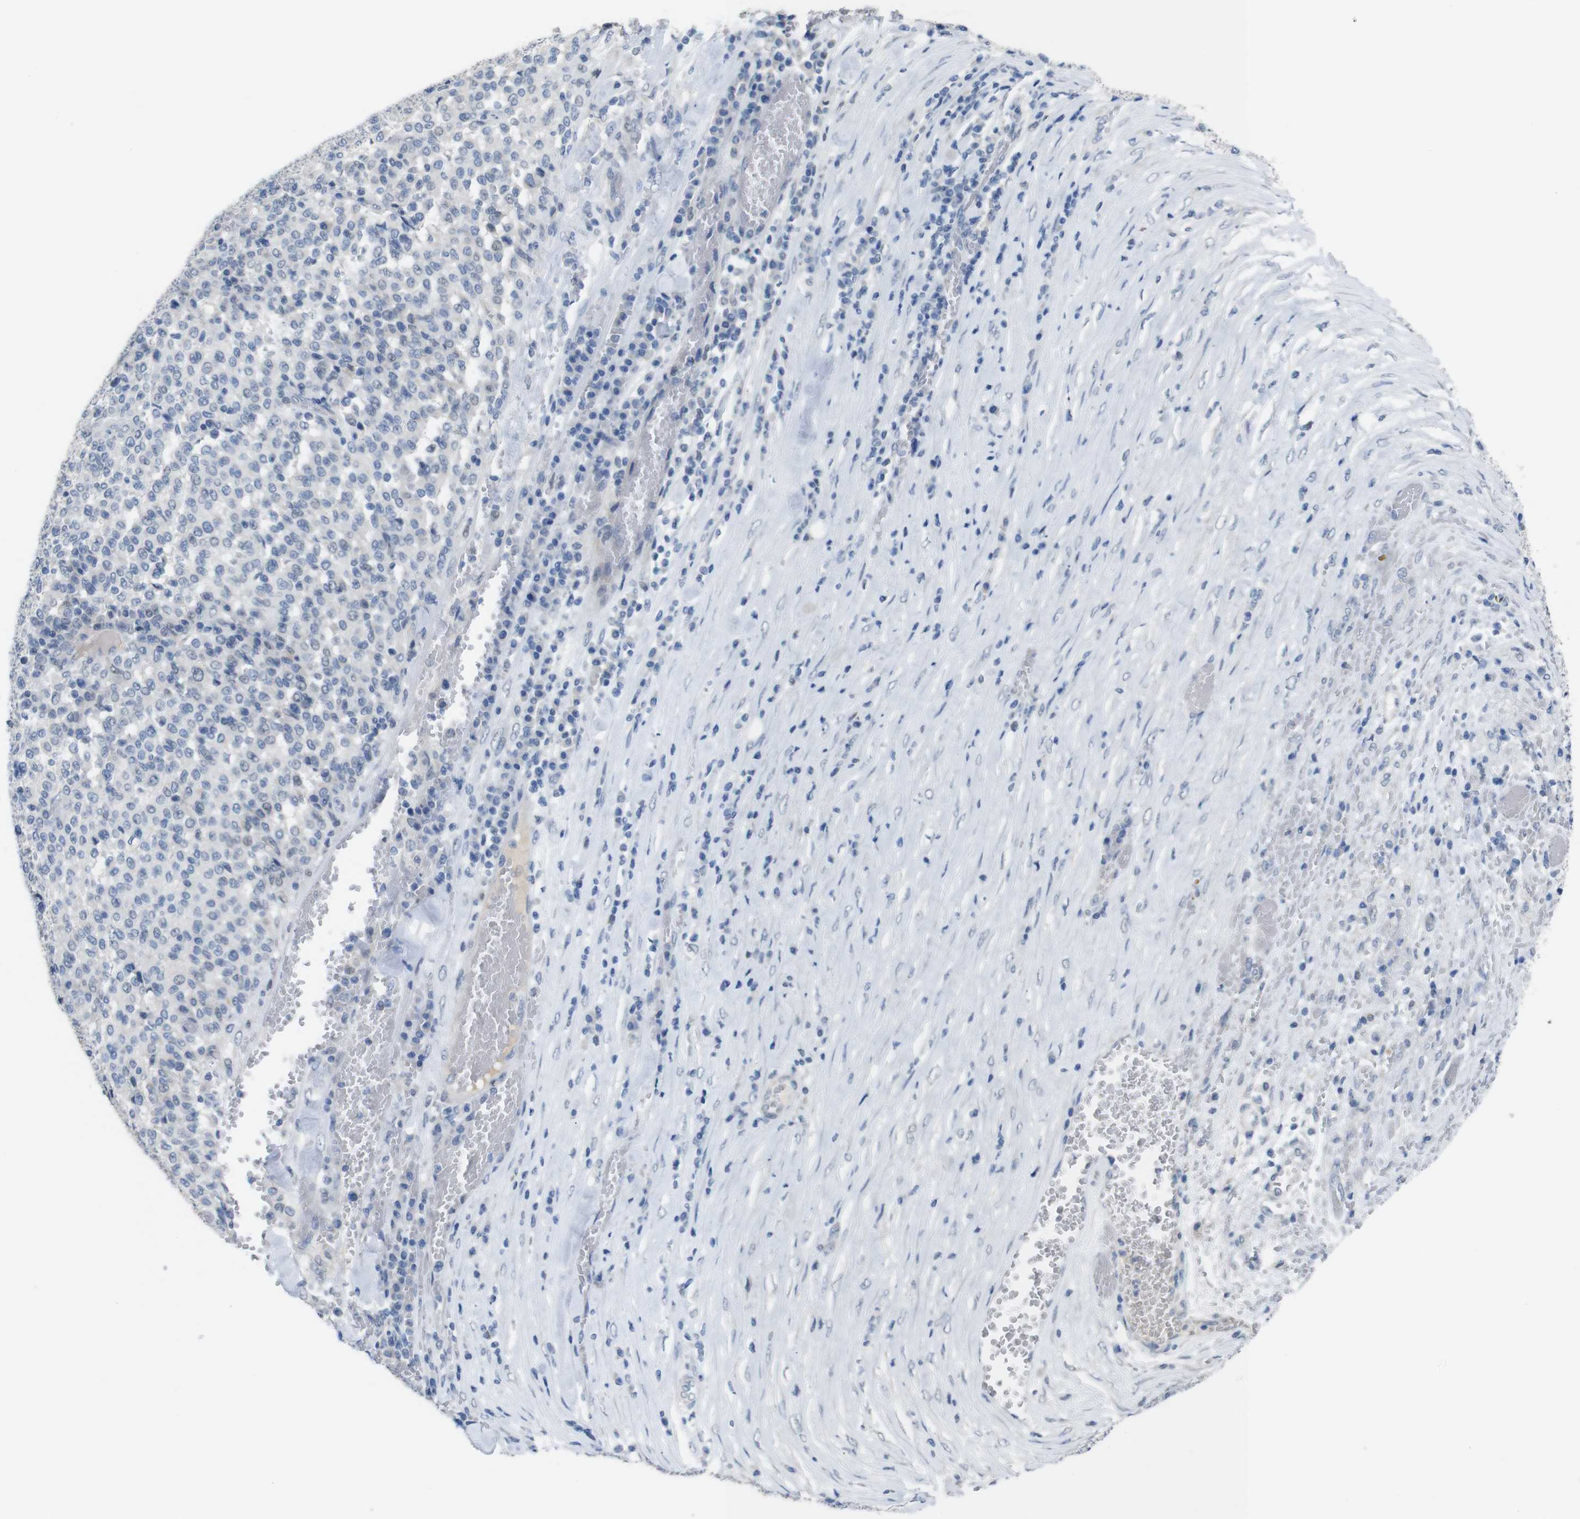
{"staining": {"intensity": "negative", "quantity": "none", "location": "none"}, "tissue": "melanoma", "cell_type": "Tumor cells", "image_type": "cancer", "snomed": [{"axis": "morphology", "description": "Malignant melanoma, Metastatic site"}, {"axis": "topography", "description": "Pancreas"}], "caption": "Immunohistochemical staining of human malignant melanoma (metastatic site) demonstrates no significant expression in tumor cells.", "gene": "CHRM5", "patient": {"sex": "female", "age": 30}}